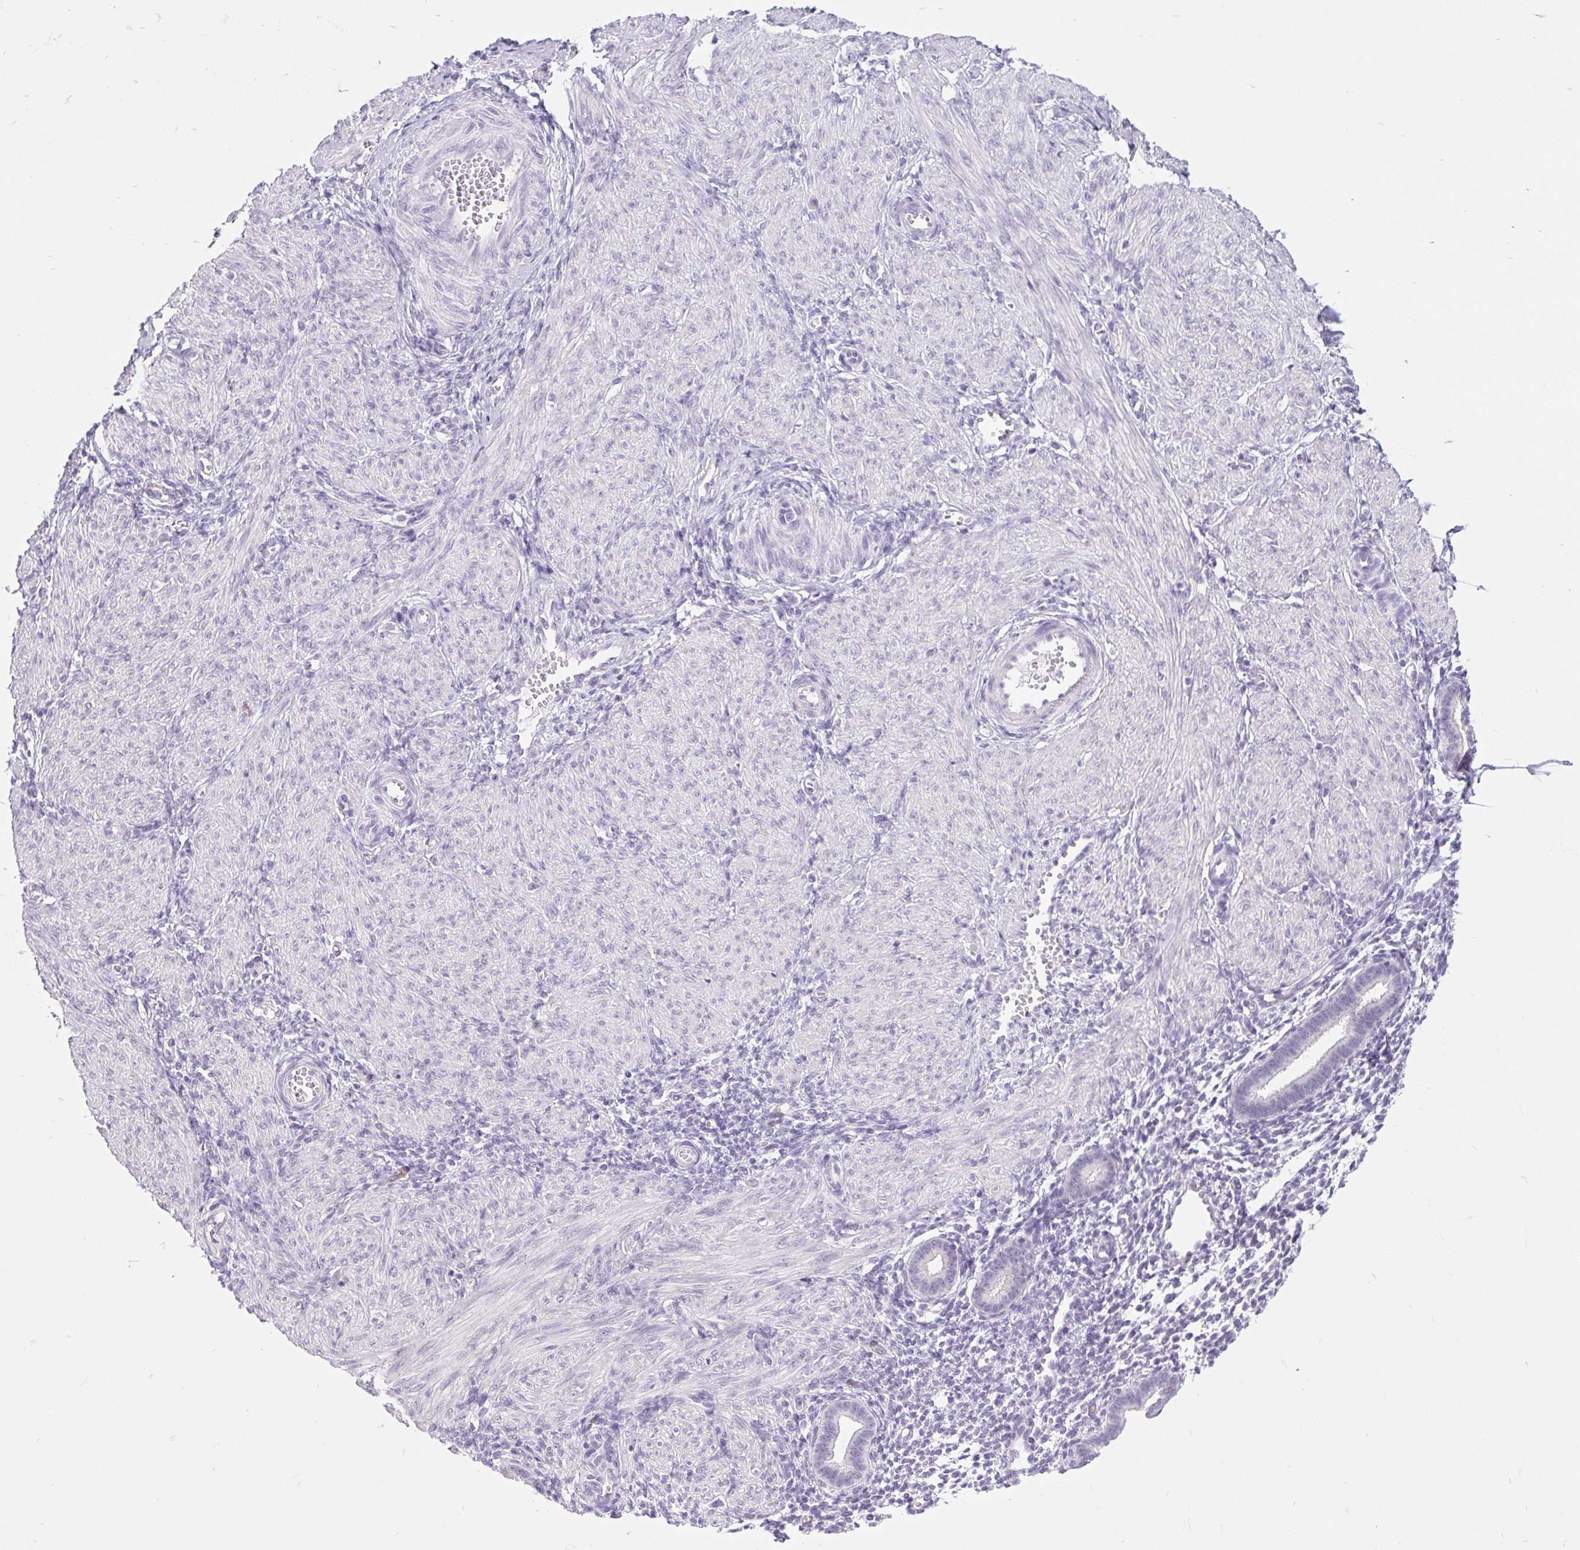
{"staining": {"intensity": "negative", "quantity": "none", "location": "none"}, "tissue": "endometrium", "cell_type": "Cells in endometrial stroma", "image_type": "normal", "snomed": [{"axis": "morphology", "description": "Normal tissue, NOS"}, {"axis": "topography", "description": "Endometrium"}], "caption": "Immunohistochemical staining of benign endometrium exhibits no significant positivity in cells in endometrial stroma.", "gene": "BCAS1", "patient": {"sex": "female", "age": 36}}